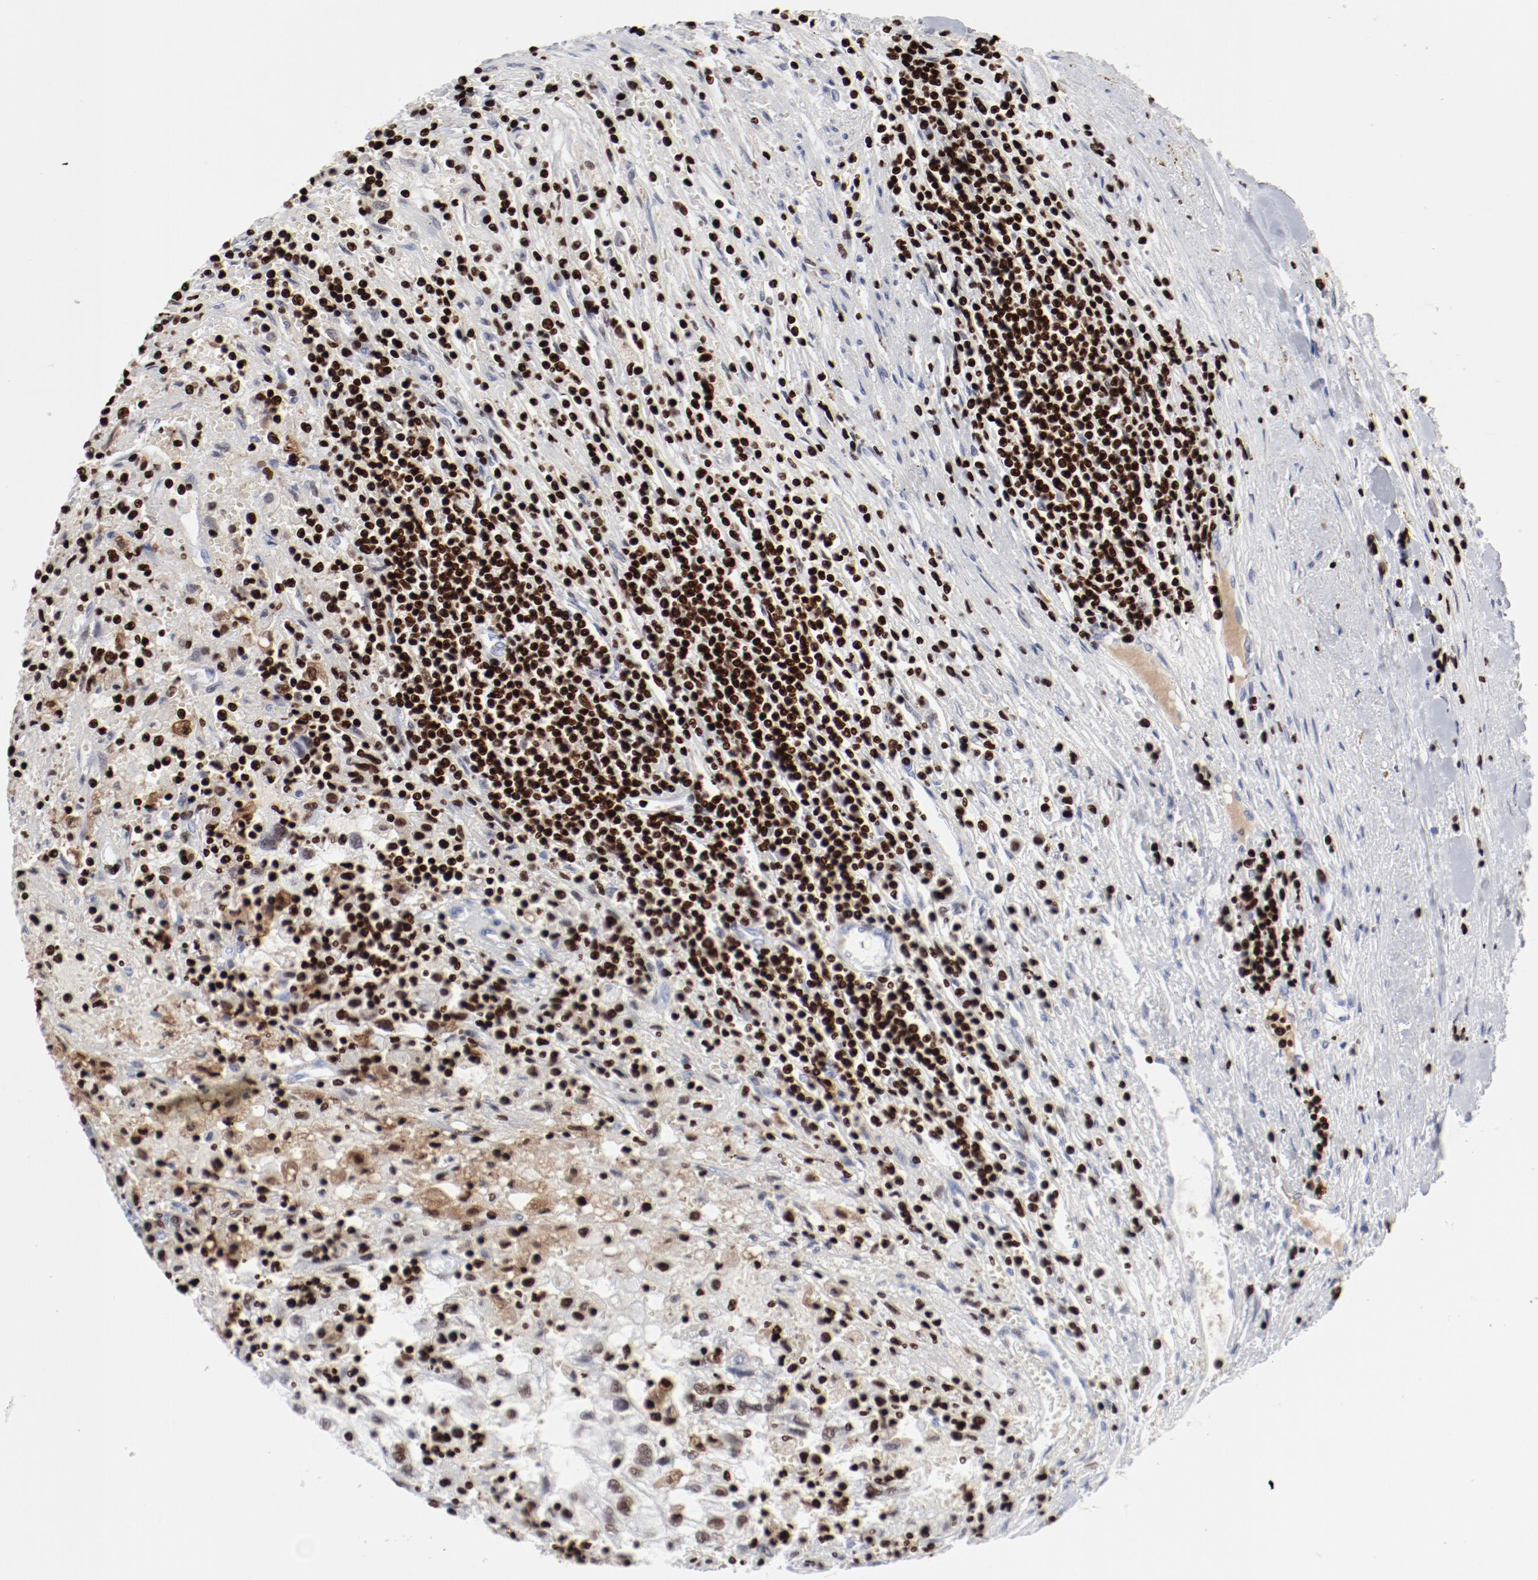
{"staining": {"intensity": "strong", "quantity": ">75%", "location": "nuclear"}, "tissue": "renal cancer", "cell_type": "Tumor cells", "image_type": "cancer", "snomed": [{"axis": "morphology", "description": "Normal tissue, NOS"}, {"axis": "morphology", "description": "Adenocarcinoma, NOS"}, {"axis": "topography", "description": "Kidney"}], "caption": "Protein staining of renal adenocarcinoma tissue exhibits strong nuclear staining in about >75% of tumor cells.", "gene": "SMARCC2", "patient": {"sex": "male", "age": 71}}